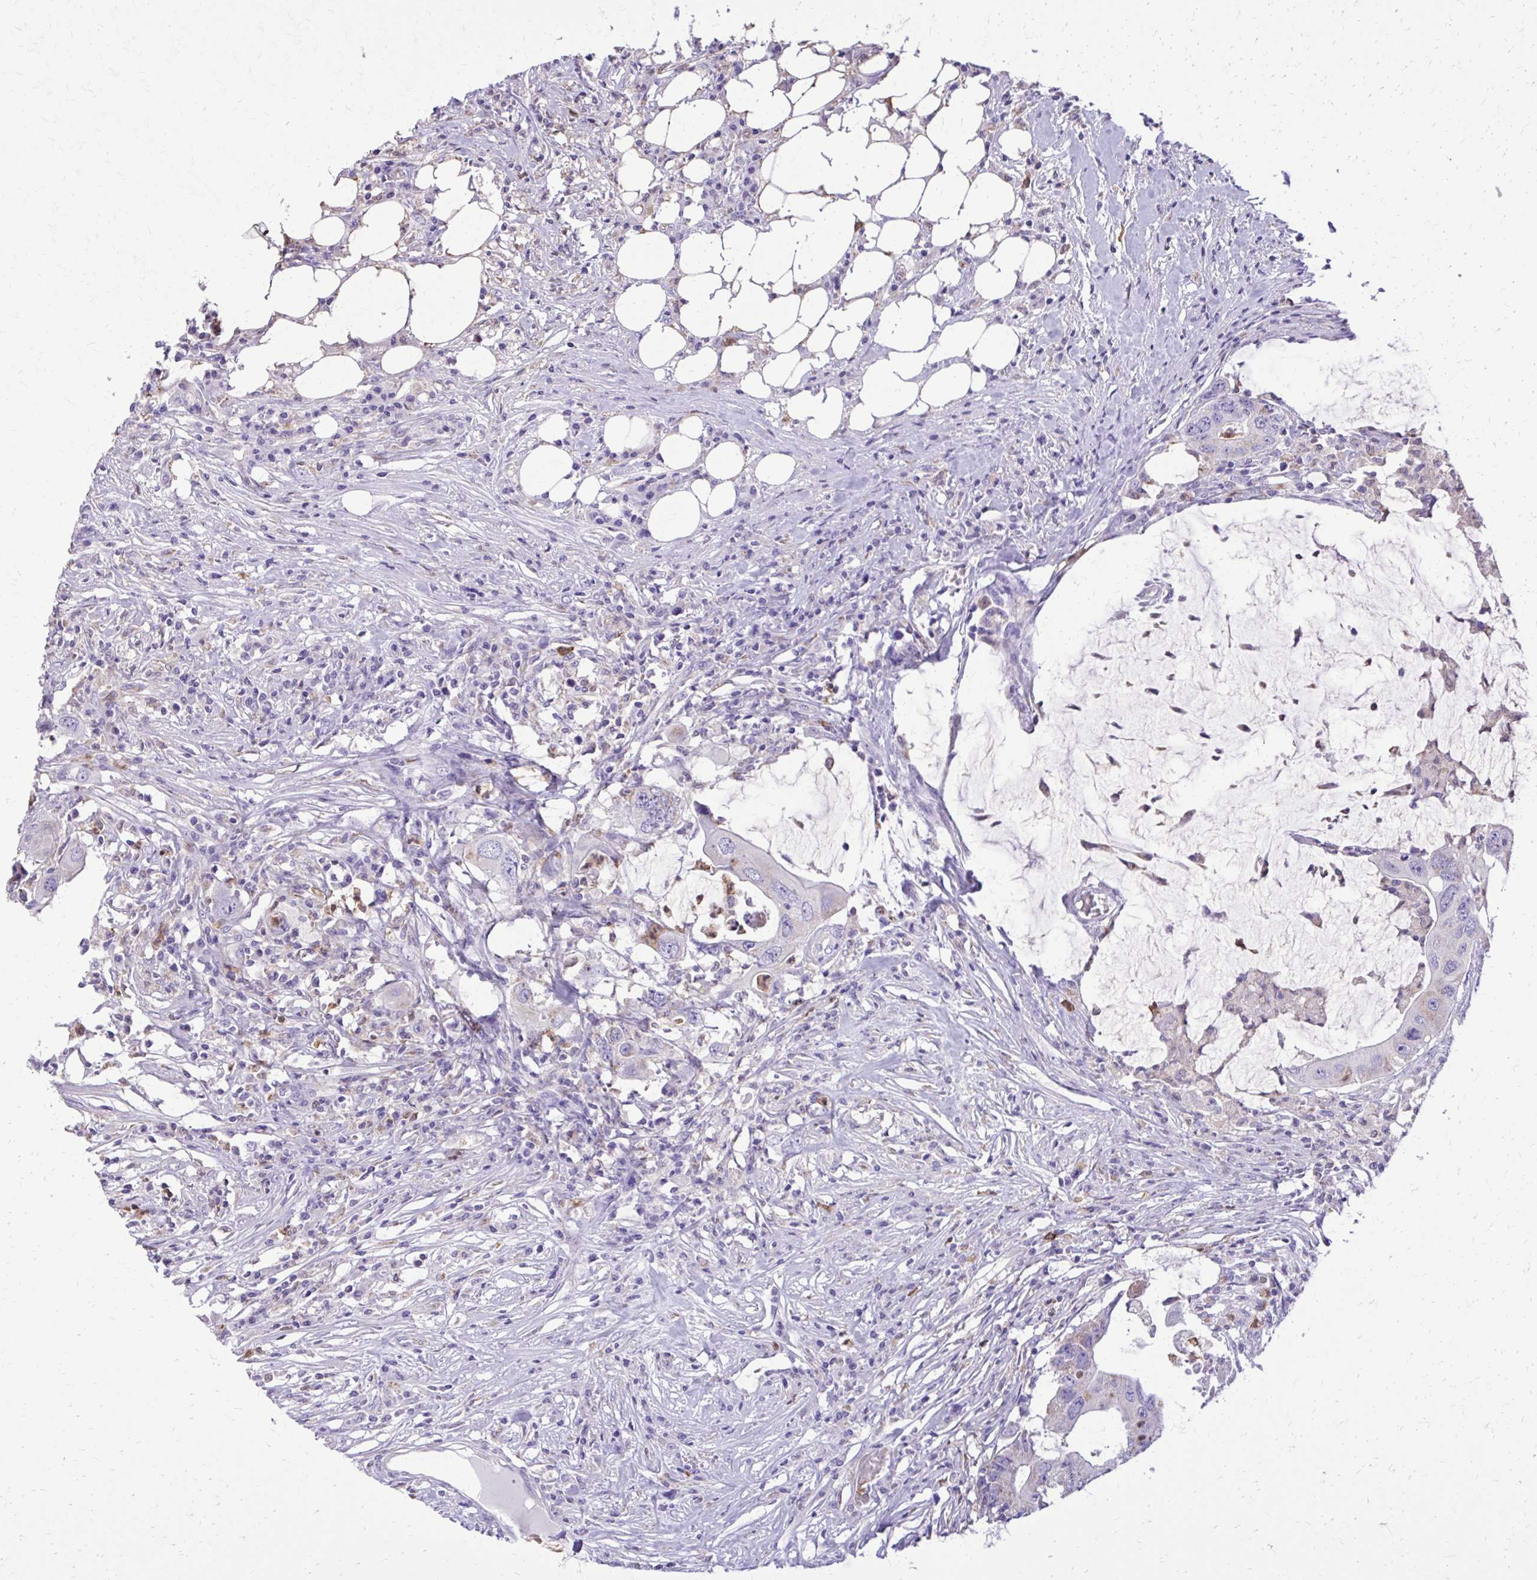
{"staining": {"intensity": "weak", "quantity": "<25%", "location": "cytoplasmic/membranous"}, "tissue": "colorectal cancer", "cell_type": "Tumor cells", "image_type": "cancer", "snomed": [{"axis": "morphology", "description": "Adenocarcinoma, NOS"}, {"axis": "topography", "description": "Colon"}], "caption": "Immunohistochemical staining of human colorectal cancer exhibits no significant staining in tumor cells. (DAB immunohistochemistry (IHC) with hematoxylin counter stain).", "gene": "CAT", "patient": {"sex": "male", "age": 71}}